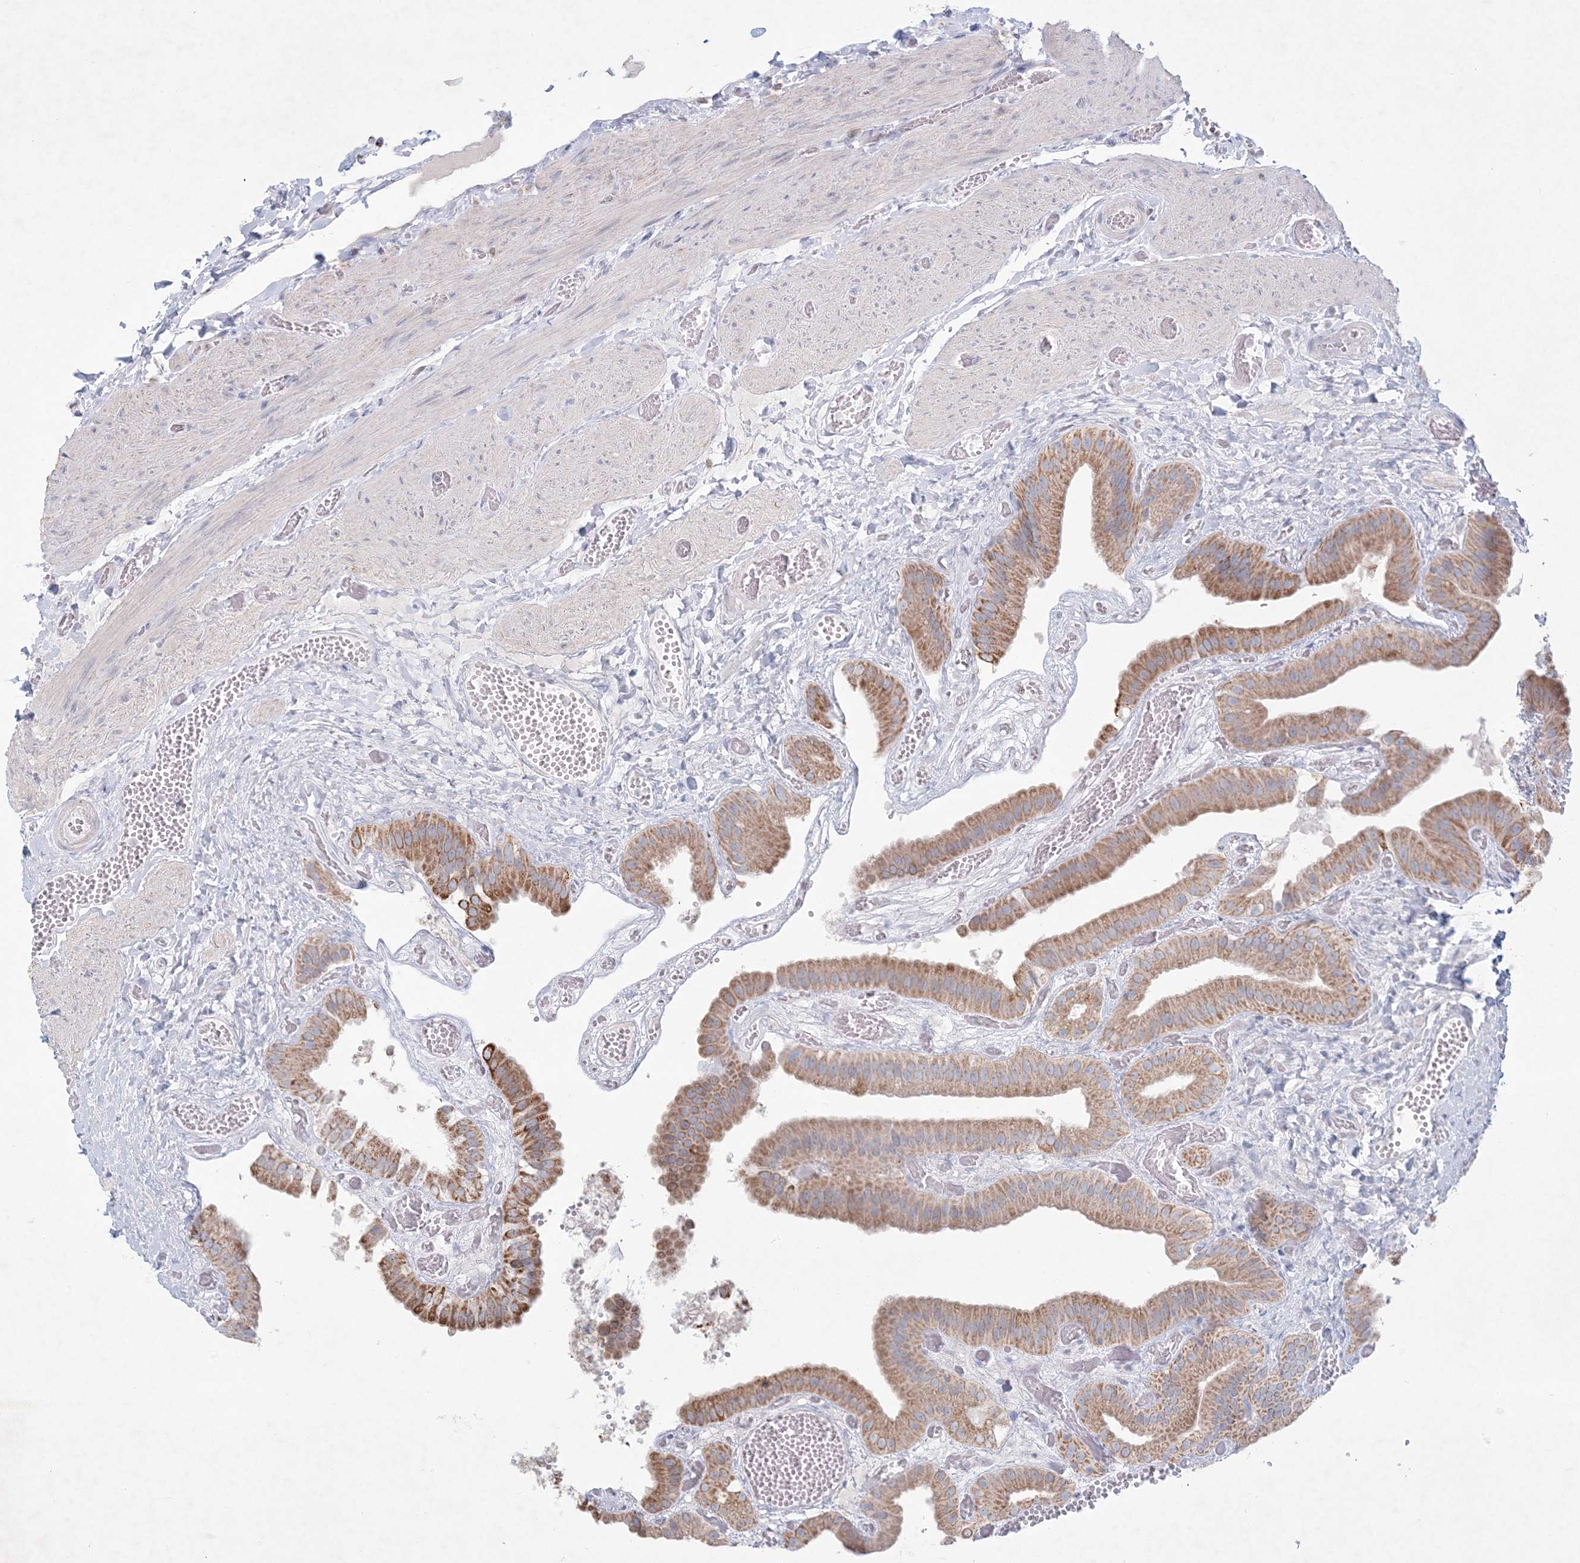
{"staining": {"intensity": "moderate", "quantity": ">75%", "location": "cytoplasmic/membranous"}, "tissue": "gallbladder", "cell_type": "Glandular cells", "image_type": "normal", "snomed": [{"axis": "morphology", "description": "Normal tissue, NOS"}, {"axis": "topography", "description": "Gallbladder"}], "caption": "IHC of normal human gallbladder demonstrates medium levels of moderate cytoplasmic/membranous expression in approximately >75% of glandular cells. Immunohistochemistry (ihc) stains the protein in brown and the nuclei are stained blue.", "gene": "KCTD6", "patient": {"sex": "female", "age": 64}}